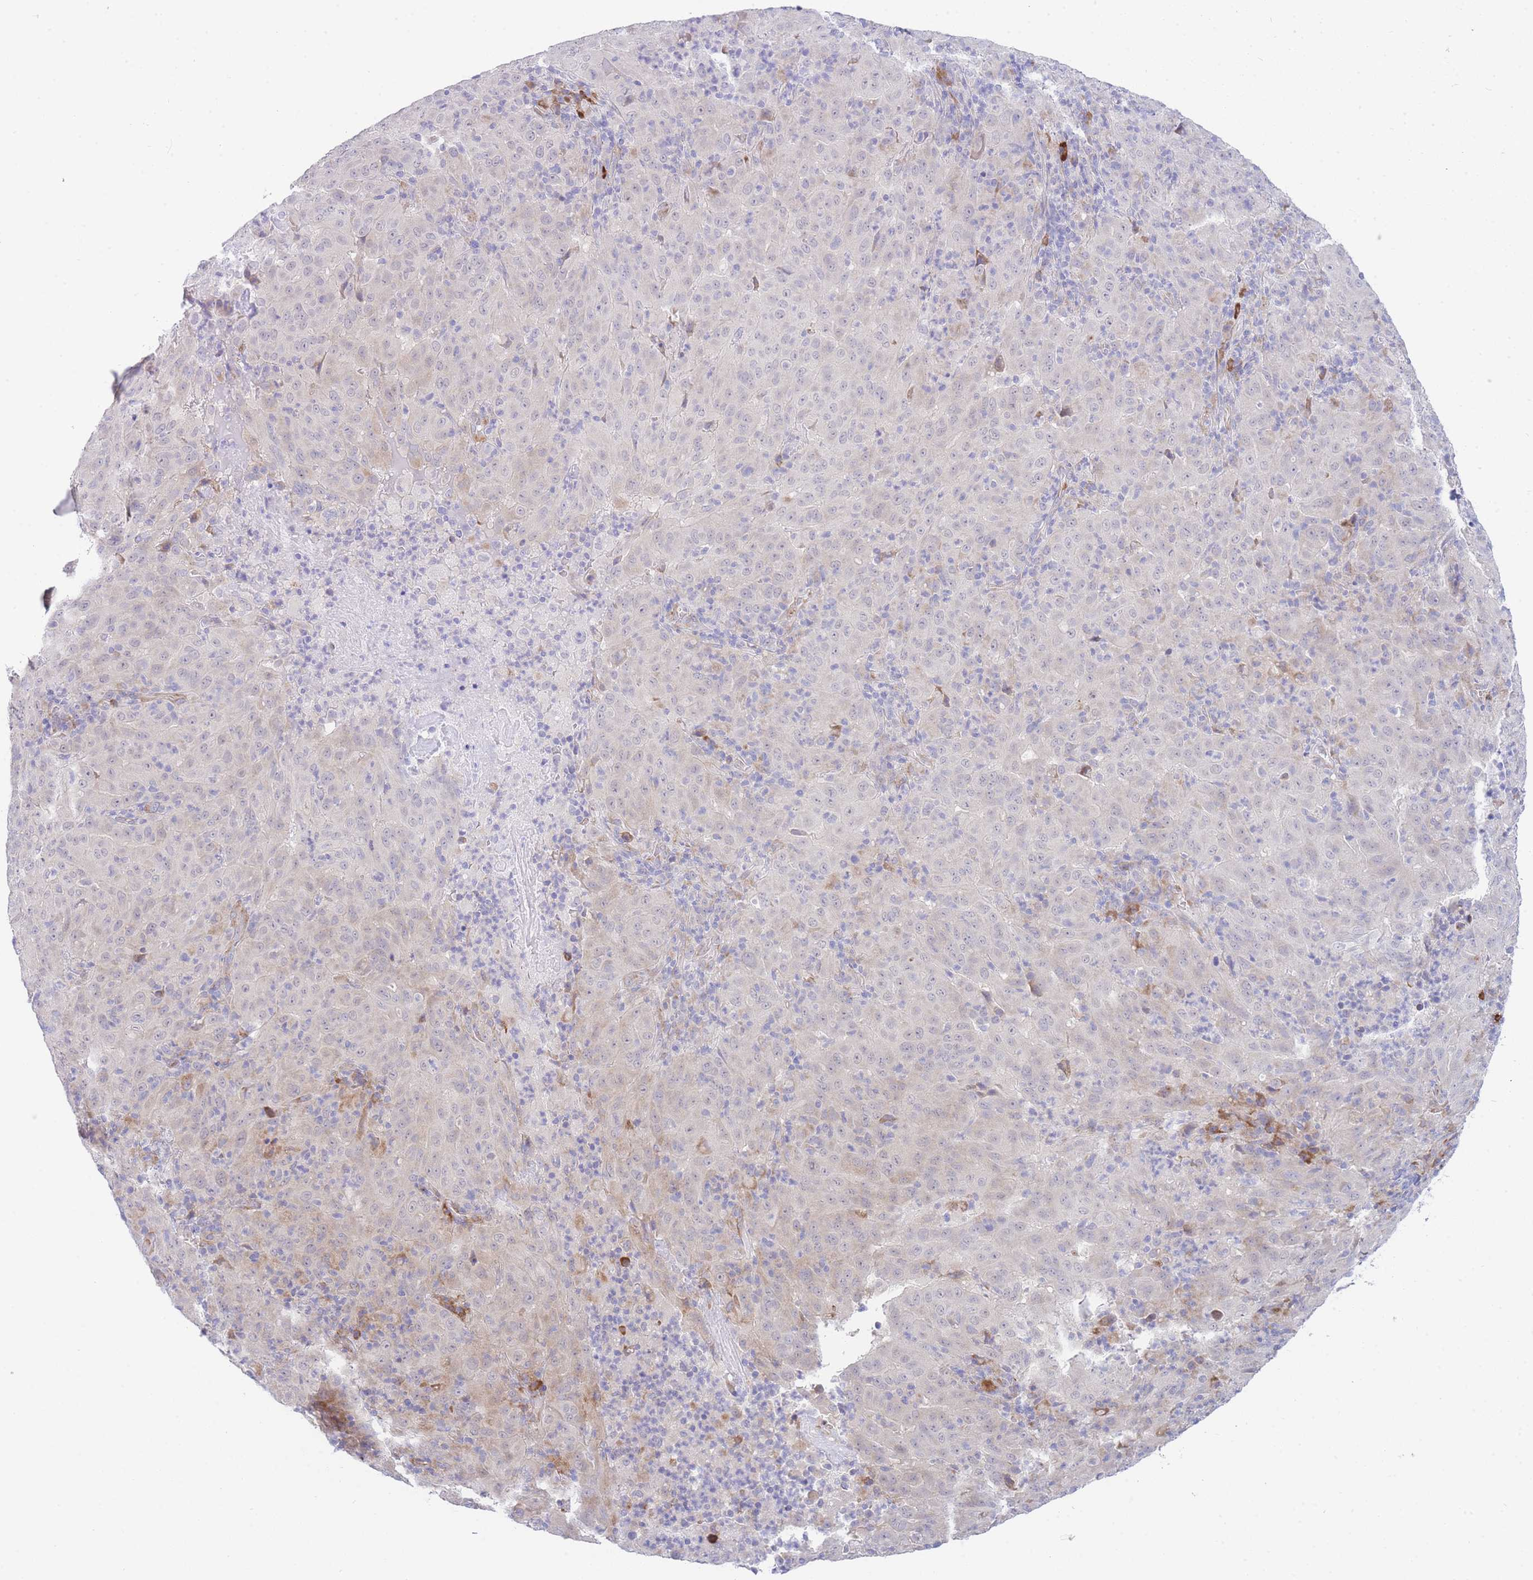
{"staining": {"intensity": "negative", "quantity": "none", "location": "none"}, "tissue": "pancreatic cancer", "cell_type": "Tumor cells", "image_type": "cancer", "snomed": [{"axis": "morphology", "description": "Adenocarcinoma, NOS"}, {"axis": "topography", "description": "Pancreas"}], "caption": "Immunohistochemistry micrograph of pancreatic cancer (adenocarcinoma) stained for a protein (brown), which reveals no expression in tumor cells.", "gene": "ZNF510", "patient": {"sex": "male", "age": 63}}